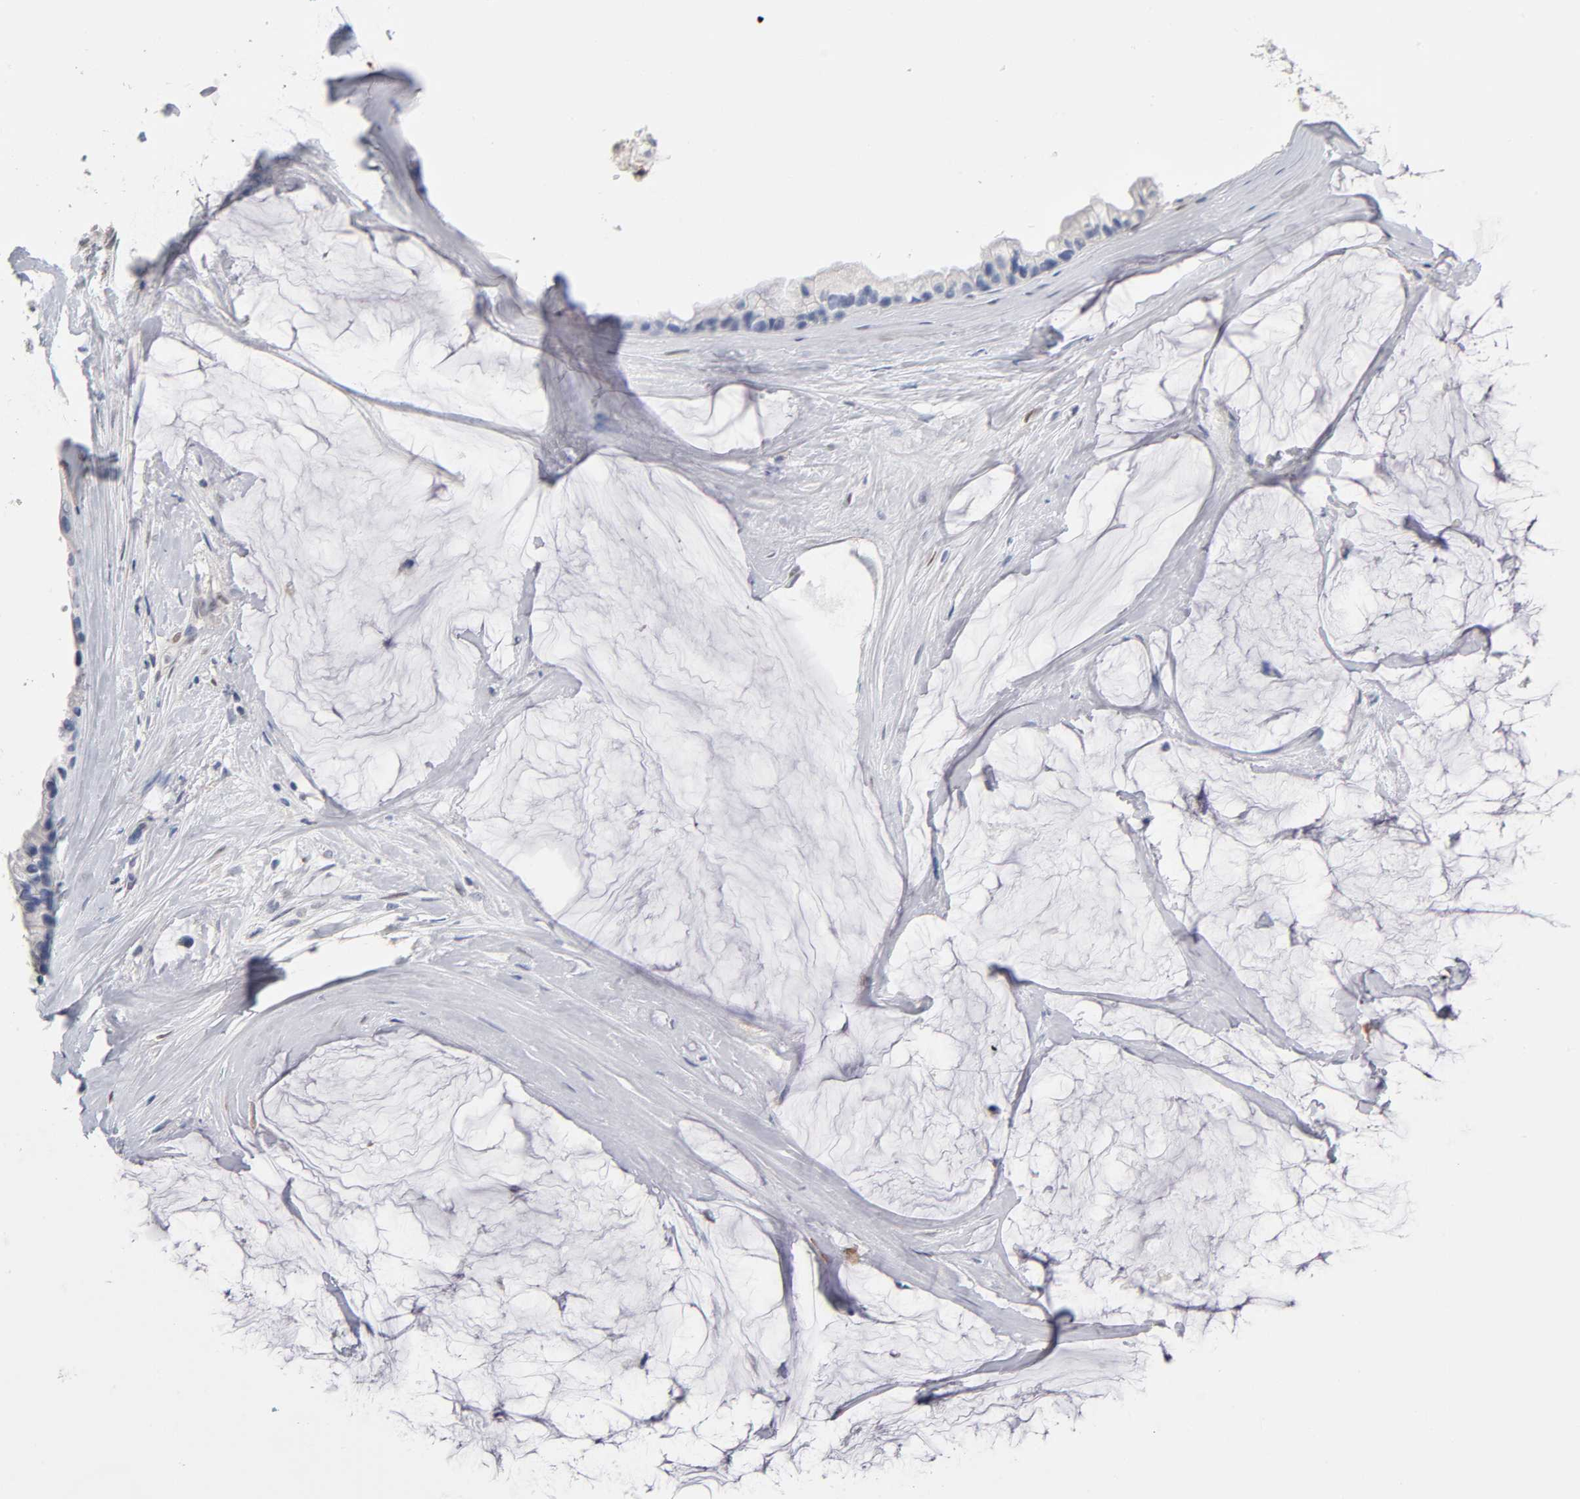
{"staining": {"intensity": "negative", "quantity": "none", "location": "none"}, "tissue": "ovarian cancer", "cell_type": "Tumor cells", "image_type": "cancer", "snomed": [{"axis": "morphology", "description": "Cystadenocarcinoma, mucinous, NOS"}, {"axis": "topography", "description": "Ovary"}], "caption": "The histopathology image shows no staining of tumor cells in mucinous cystadenocarcinoma (ovarian).", "gene": "NFATC1", "patient": {"sex": "female", "age": 39}}